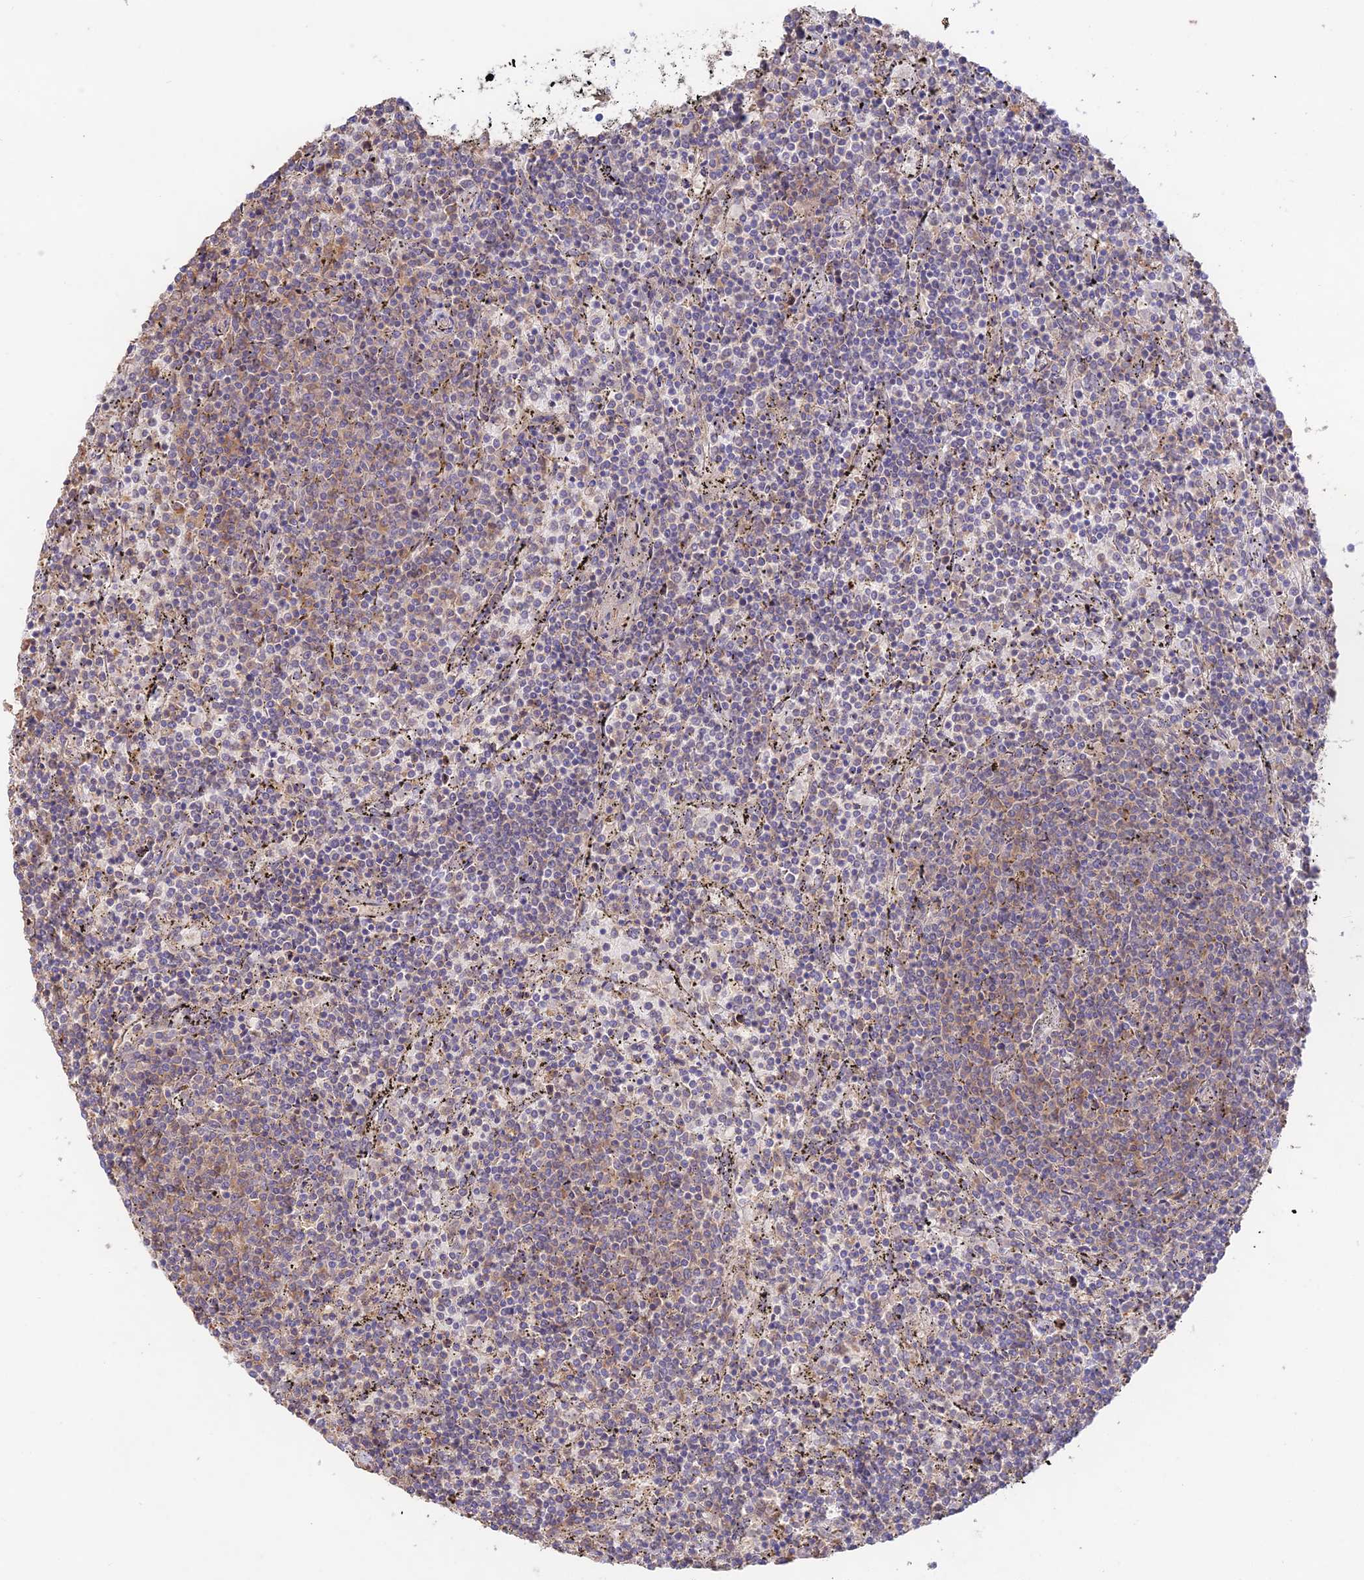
{"staining": {"intensity": "weak", "quantity": "<25%", "location": "cytoplasmic/membranous"}, "tissue": "lymphoma", "cell_type": "Tumor cells", "image_type": "cancer", "snomed": [{"axis": "morphology", "description": "Malignant lymphoma, non-Hodgkin's type, Low grade"}, {"axis": "topography", "description": "Spleen"}], "caption": "This is an IHC photomicrograph of human lymphoma. There is no expression in tumor cells.", "gene": "CLCF1", "patient": {"sex": "female", "age": 50}}